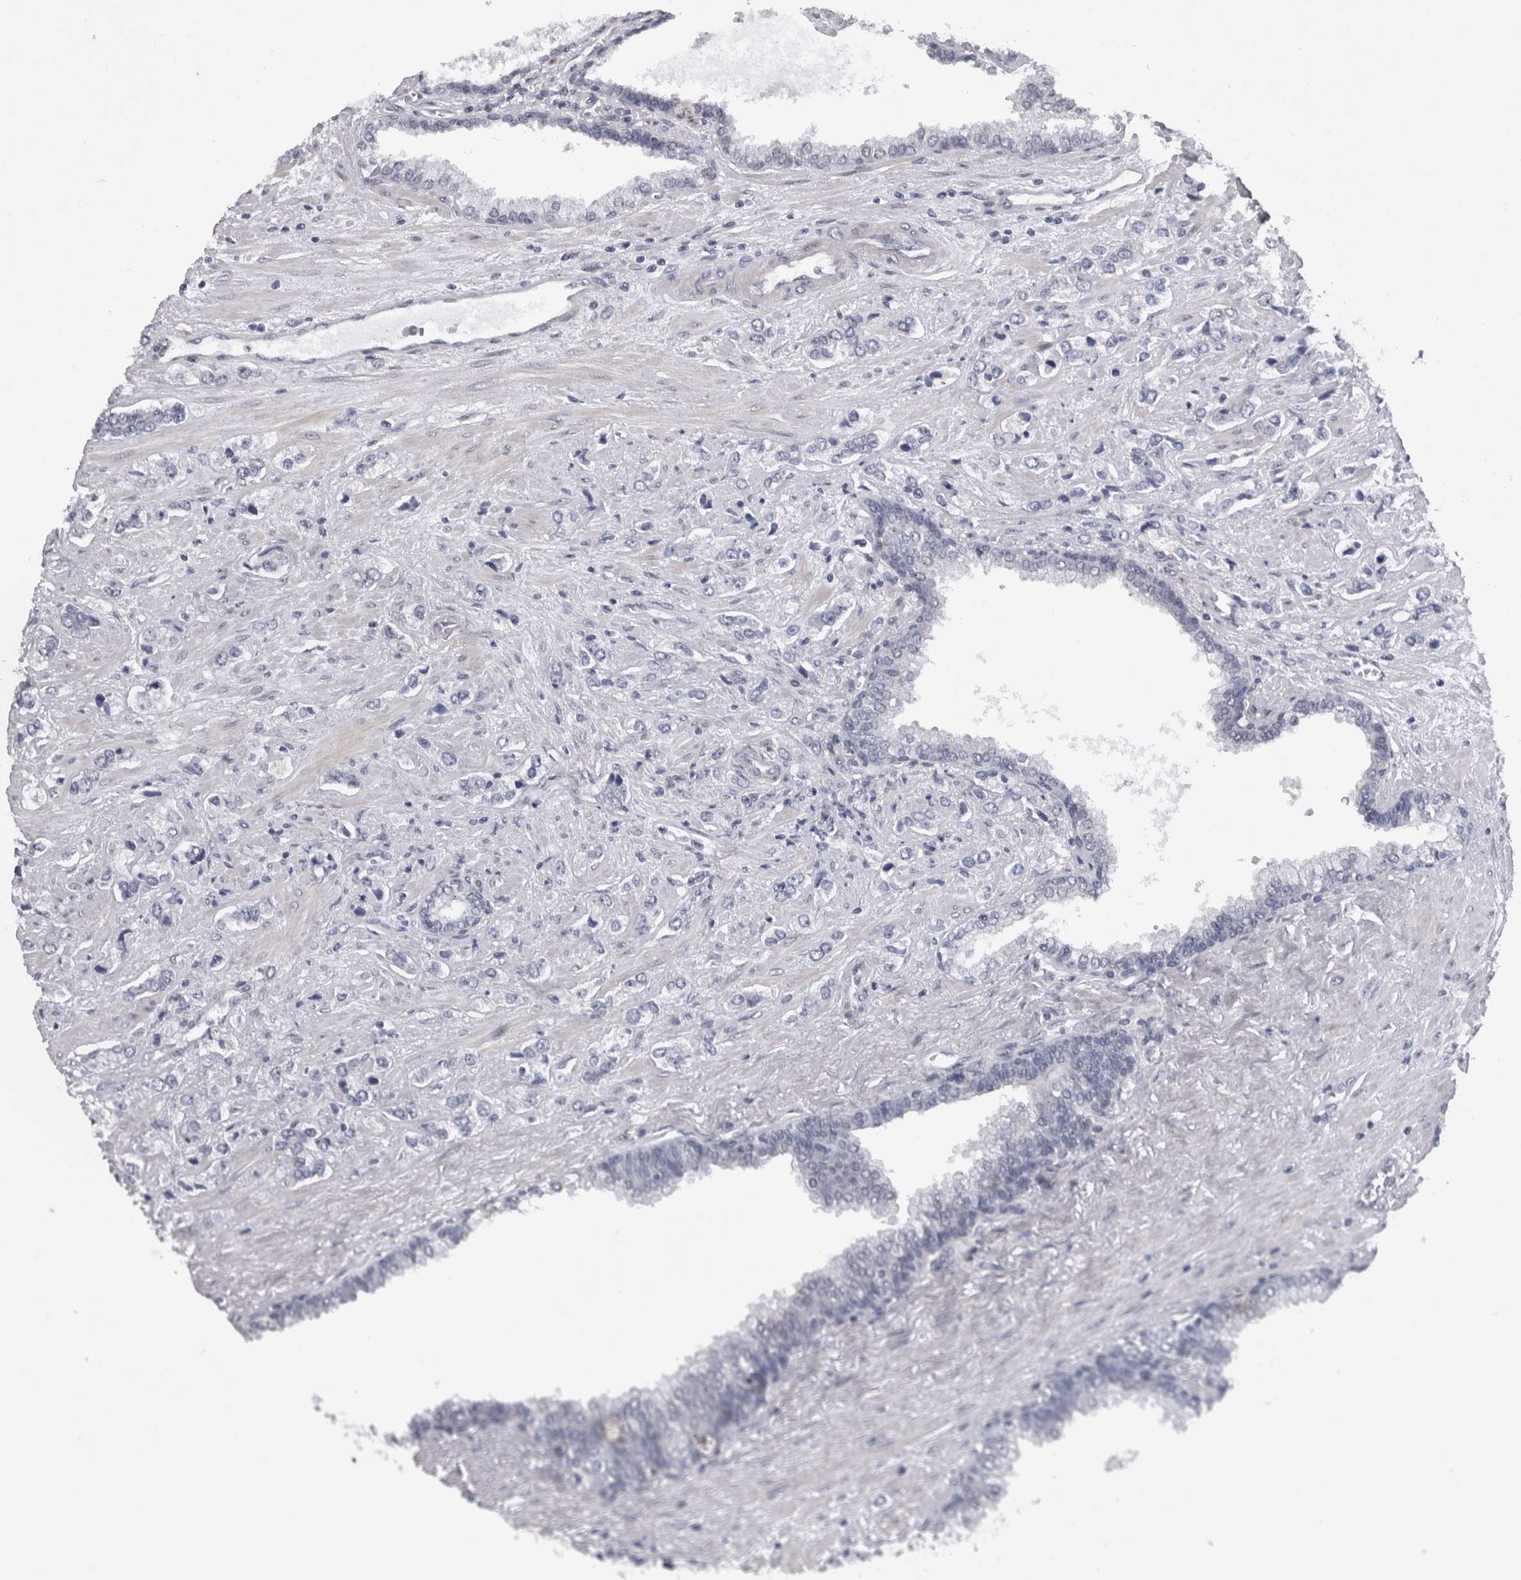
{"staining": {"intensity": "negative", "quantity": "none", "location": "none"}, "tissue": "prostate cancer", "cell_type": "Tumor cells", "image_type": "cancer", "snomed": [{"axis": "morphology", "description": "Adenocarcinoma, High grade"}, {"axis": "topography", "description": "Prostate"}], "caption": "Tumor cells are negative for protein expression in human prostate cancer.", "gene": "IFI44", "patient": {"sex": "male", "age": 66}}